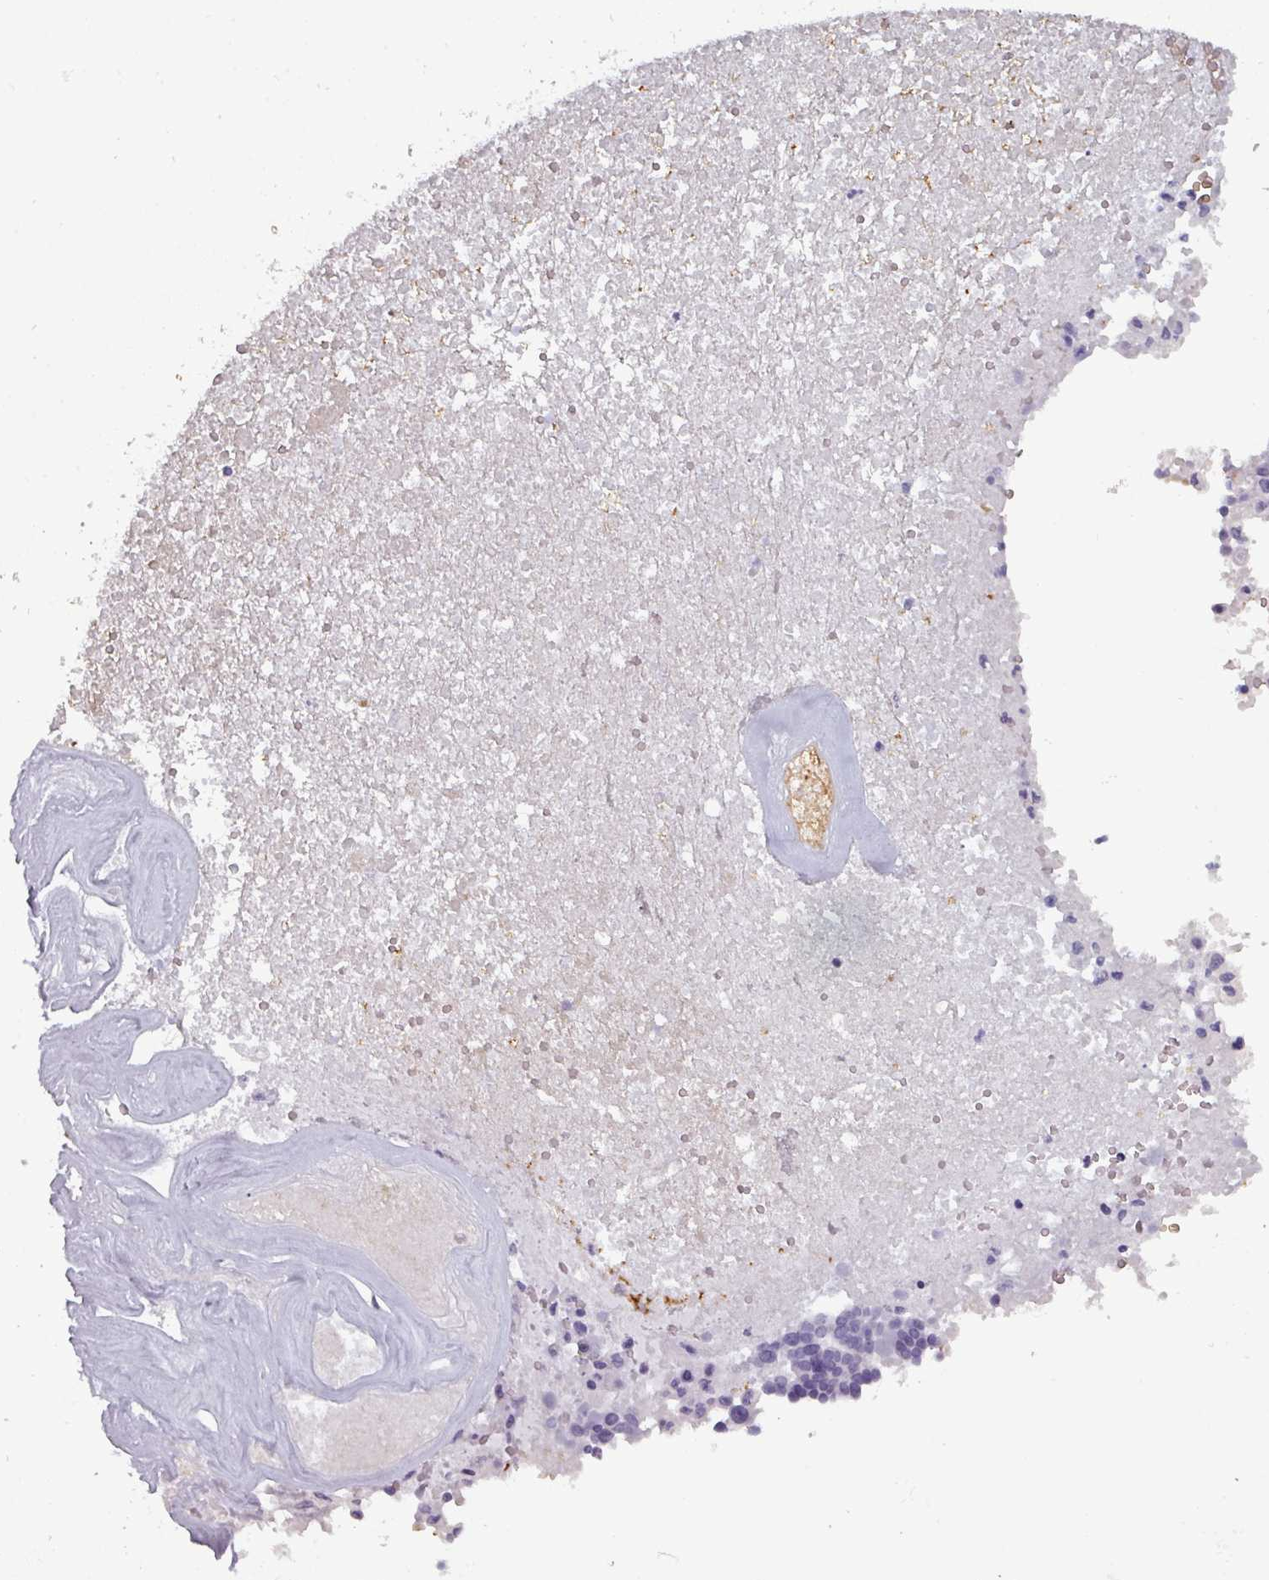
{"staining": {"intensity": "negative", "quantity": "none", "location": "none"}, "tissue": "ovarian cancer", "cell_type": "Tumor cells", "image_type": "cancer", "snomed": [{"axis": "morphology", "description": "Cystadenocarcinoma, serous, NOS"}, {"axis": "topography", "description": "Ovary"}], "caption": "Immunohistochemical staining of ovarian cancer (serous cystadenocarcinoma) demonstrates no significant staining in tumor cells.", "gene": "AREL1", "patient": {"sex": "female", "age": 59}}